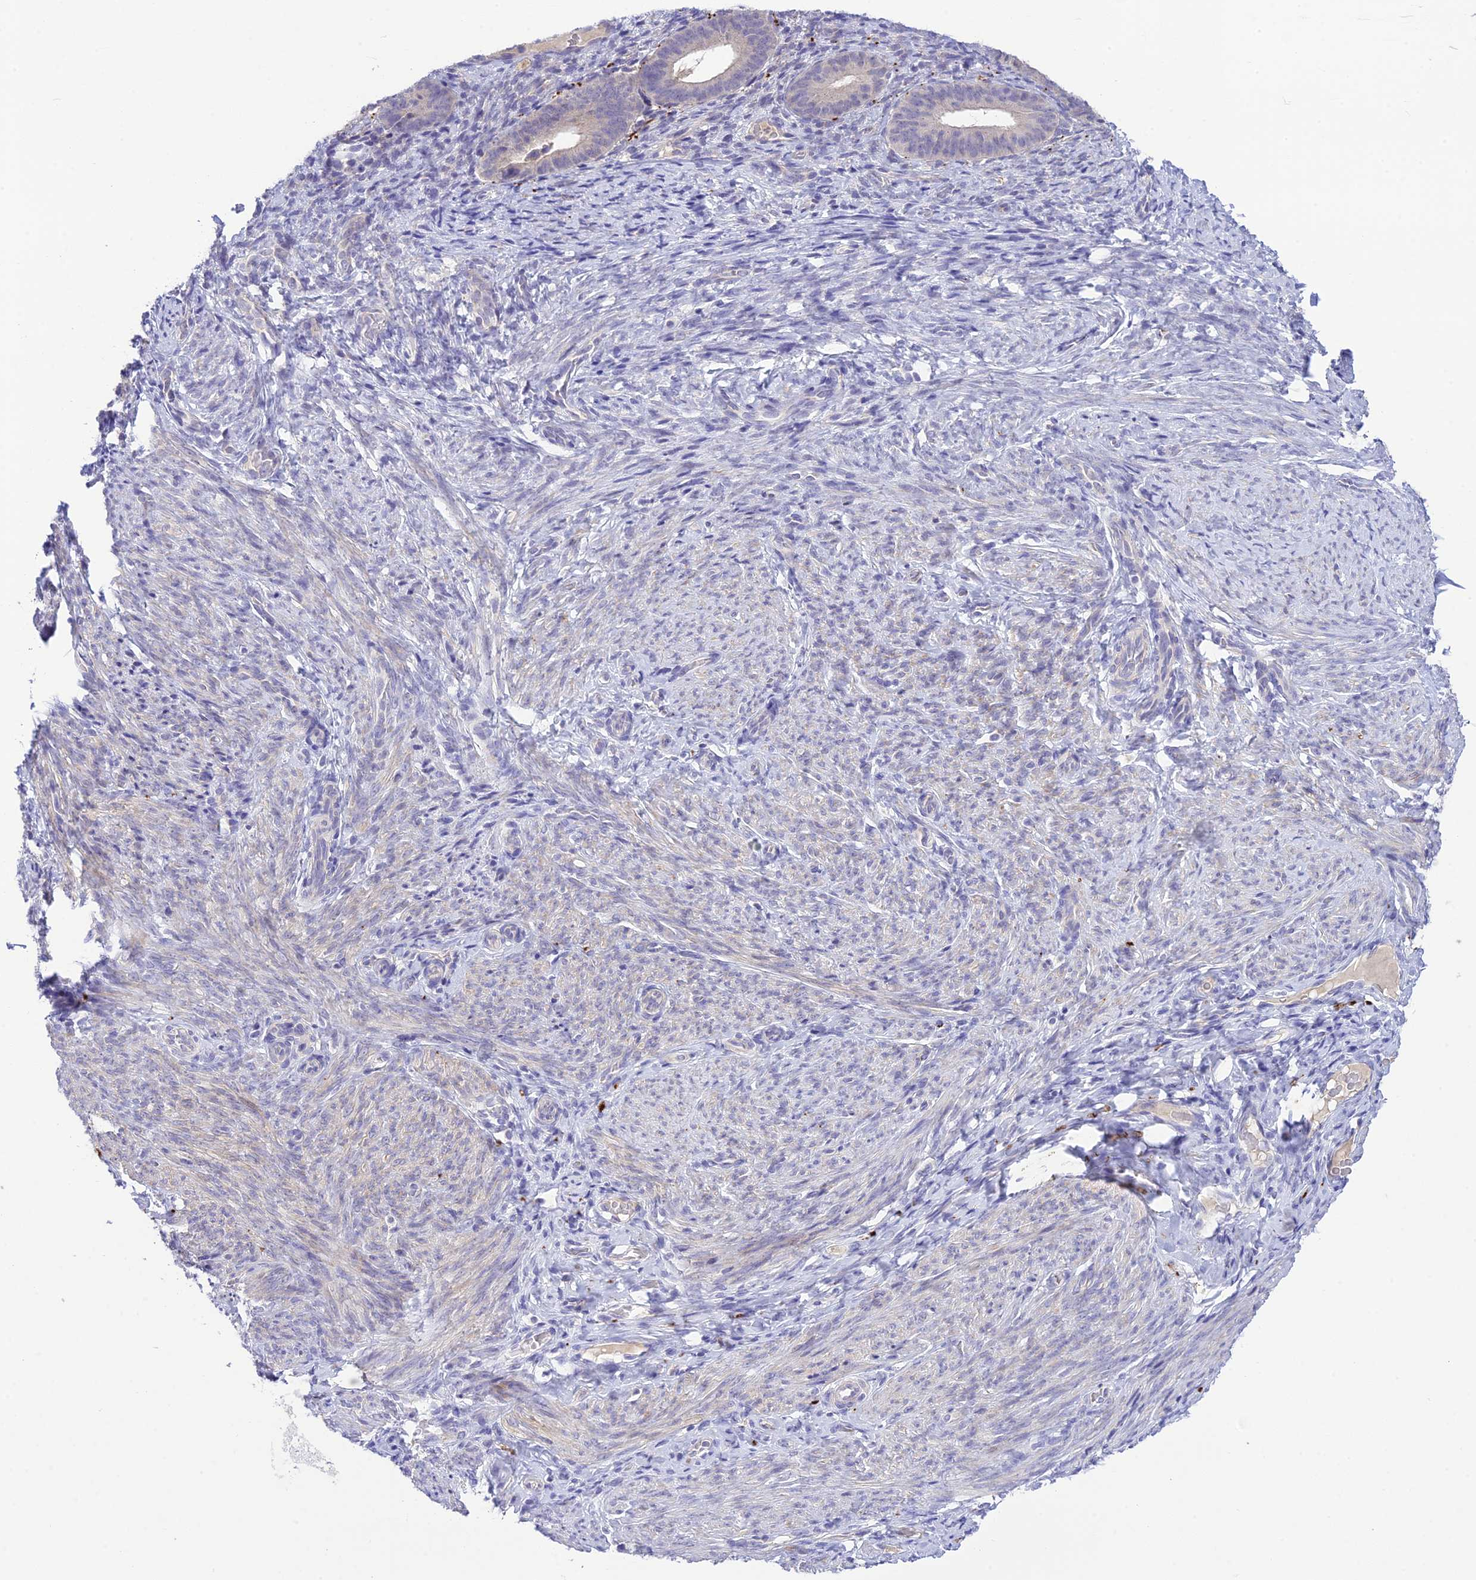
{"staining": {"intensity": "negative", "quantity": "none", "location": "none"}, "tissue": "endometrium", "cell_type": "Cells in endometrial stroma", "image_type": "normal", "snomed": [{"axis": "morphology", "description": "Normal tissue, NOS"}, {"axis": "topography", "description": "Endometrium"}], "caption": "This is a micrograph of IHC staining of unremarkable endometrium, which shows no positivity in cells in endometrial stroma. (Brightfield microscopy of DAB (3,3'-diaminobenzidine) immunohistochemistry (IHC) at high magnification).", "gene": "XPO7", "patient": {"sex": "female", "age": 65}}